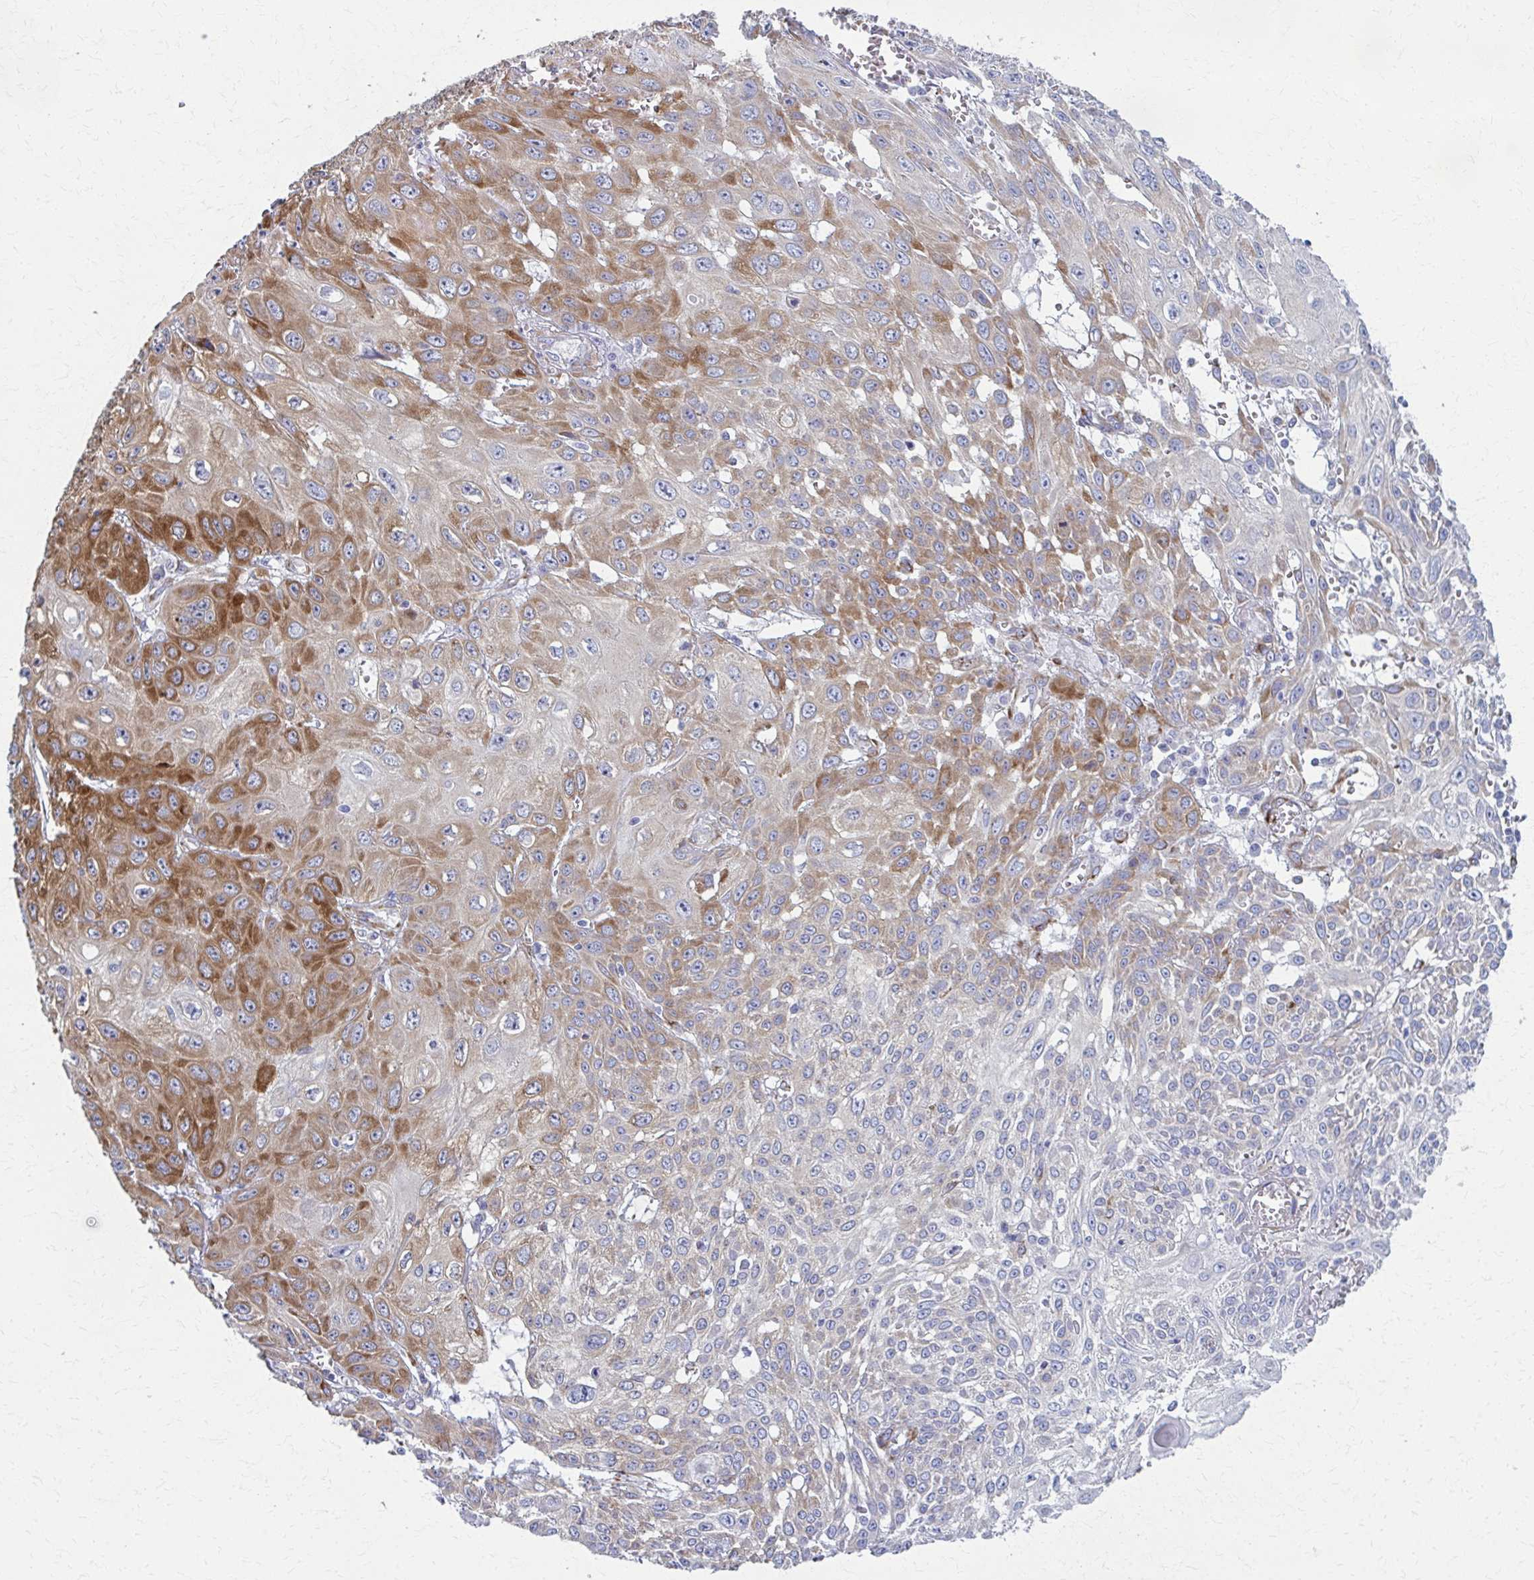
{"staining": {"intensity": "strong", "quantity": "25%-75%", "location": "cytoplasmic/membranous"}, "tissue": "skin cancer", "cell_type": "Tumor cells", "image_type": "cancer", "snomed": [{"axis": "morphology", "description": "Squamous cell carcinoma, NOS"}, {"axis": "topography", "description": "Skin"}, {"axis": "topography", "description": "Vulva"}], "caption": "Tumor cells reveal high levels of strong cytoplasmic/membranous staining in about 25%-75% of cells in human skin cancer (squamous cell carcinoma).", "gene": "SPATS2L", "patient": {"sex": "female", "age": 71}}